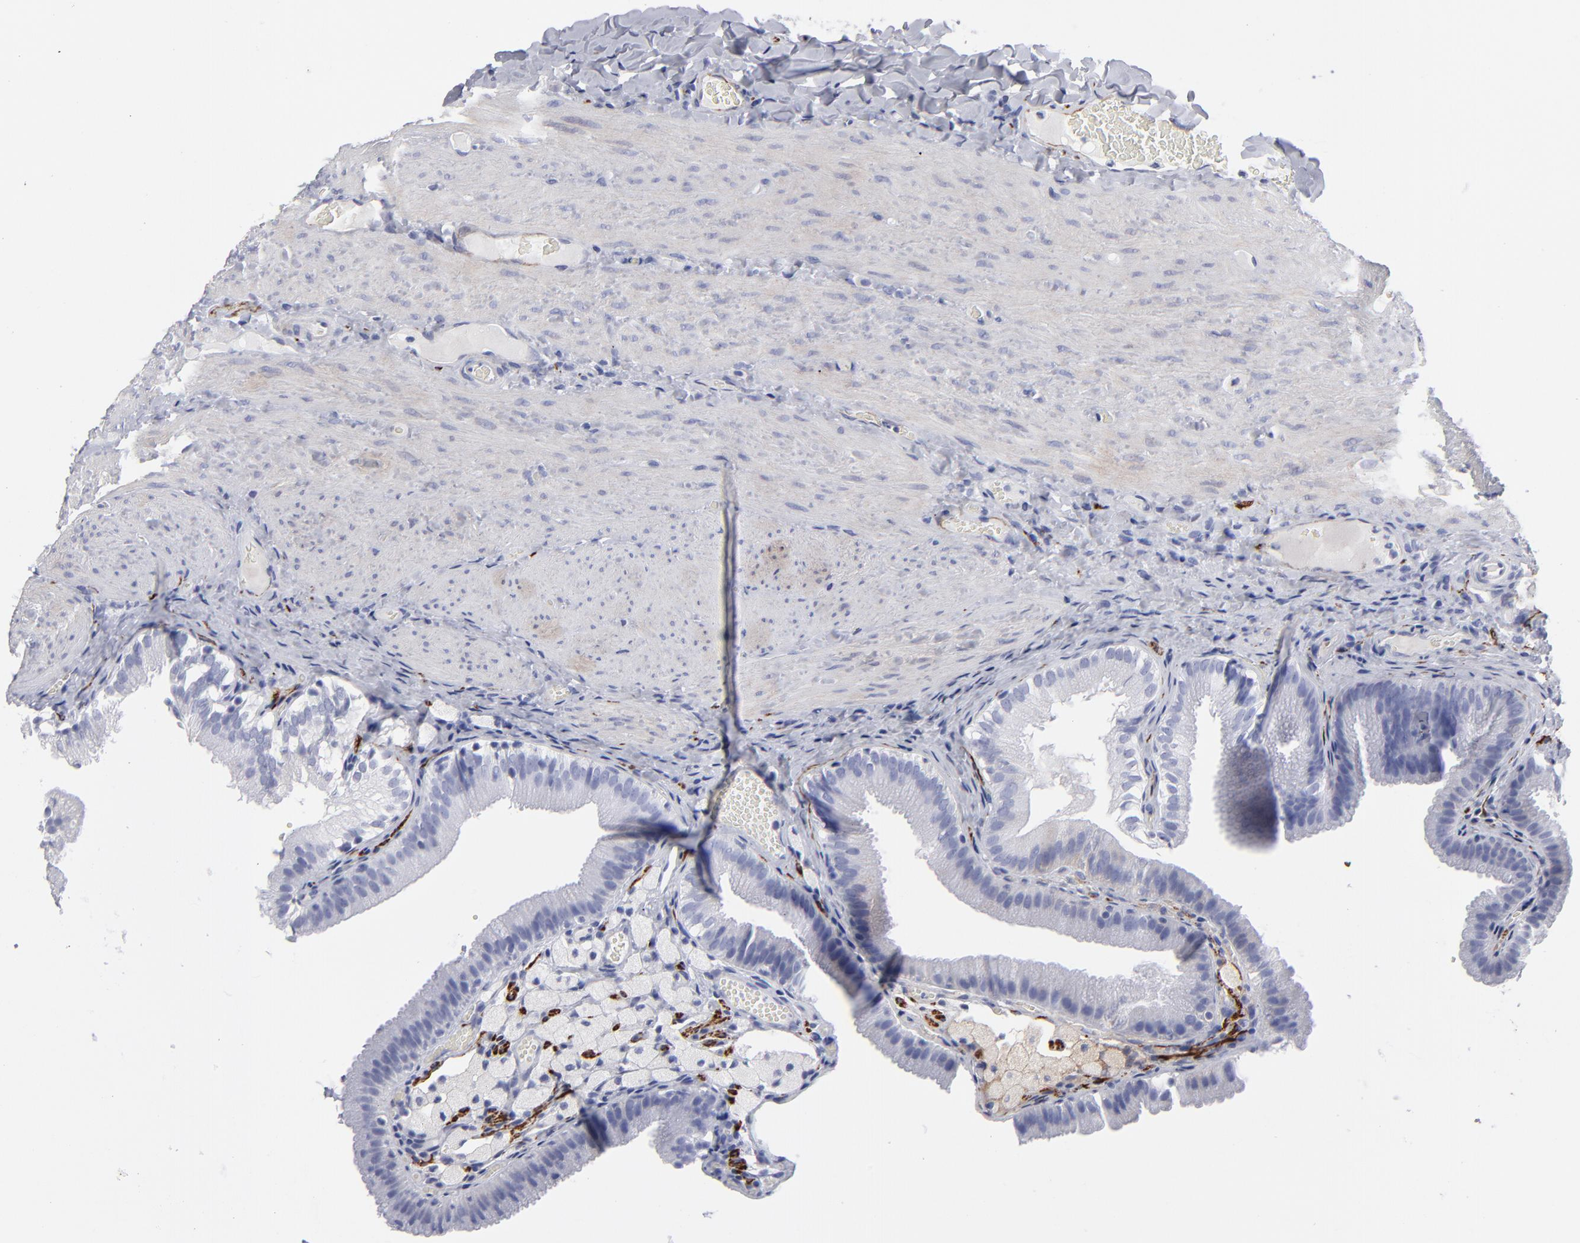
{"staining": {"intensity": "negative", "quantity": "none", "location": "none"}, "tissue": "gallbladder", "cell_type": "Glandular cells", "image_type": "normal", "snomed": [{"axis": "morphology", "description": "Normal tissue, NOS"}, {"axis": "topography", "description": "Gallbladder"}], "caption": "Immunohistochemical staining of benign human gallbladder exhibits no significant expression in glandular cells. Brightfield microscopy of immunohistochemistry (IHC) stained with DAB (3,3'-diaminobenzidine) (brown) and hematoxylin (blue), captured at high magnification.", "gene": "CADM3", "patient": {"sex": "female", "age": 24}}